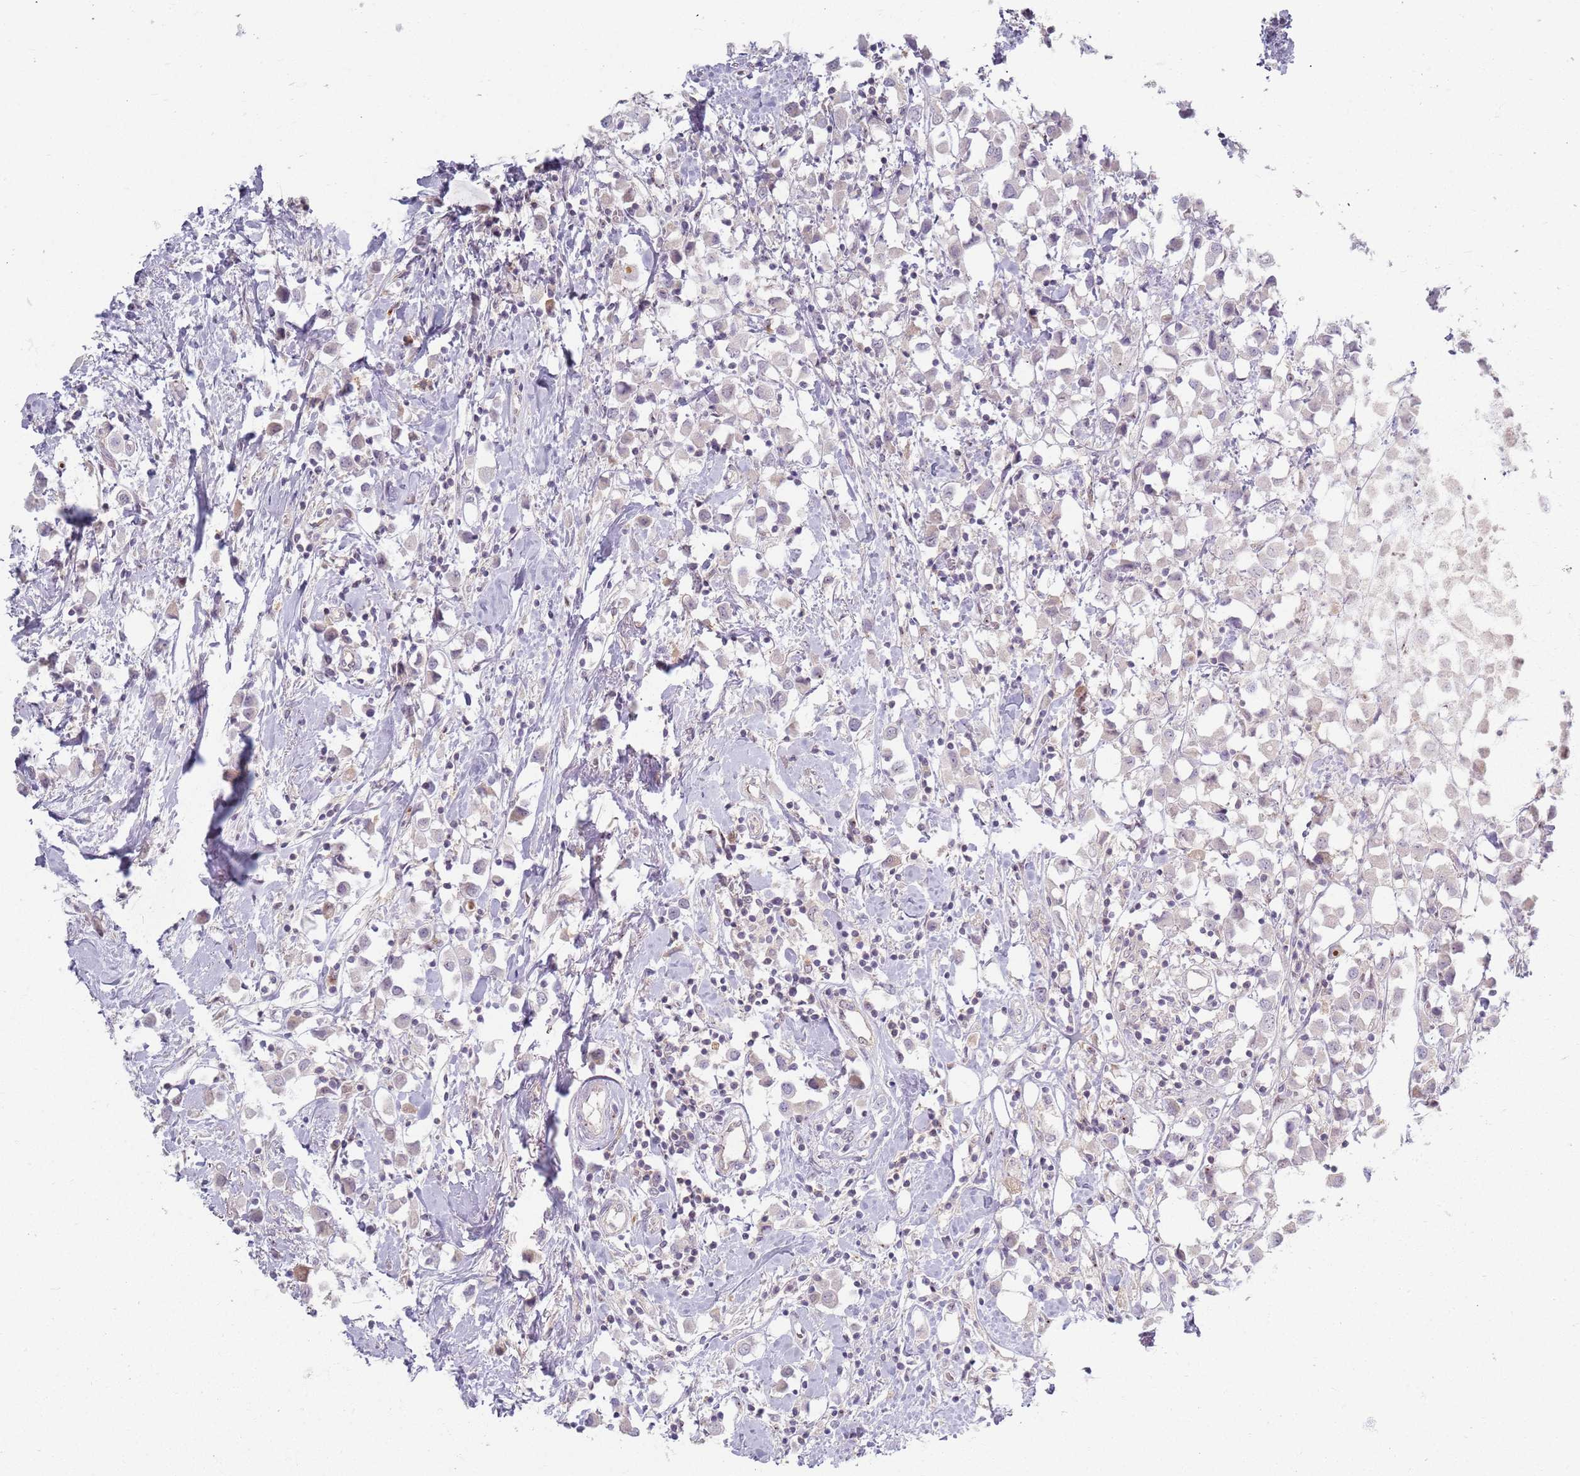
{"staining": {"intensity": "negative", "quantity": "none", "location": "none"}, "tissue": "breast cancer", "cell_type": "Tumor cells", "image_type": "cancer", "snomed": [{"axis": "morphology", "description": "Duct carcinoma"}, {"axis": "topography", "description": "Breast"}], "caption": "Protein analysis of breast cancer exhibits no significant staining in tumor cells.", "gene": "ZDHHC2", "patient": {"sex": "female", "age": 61}}